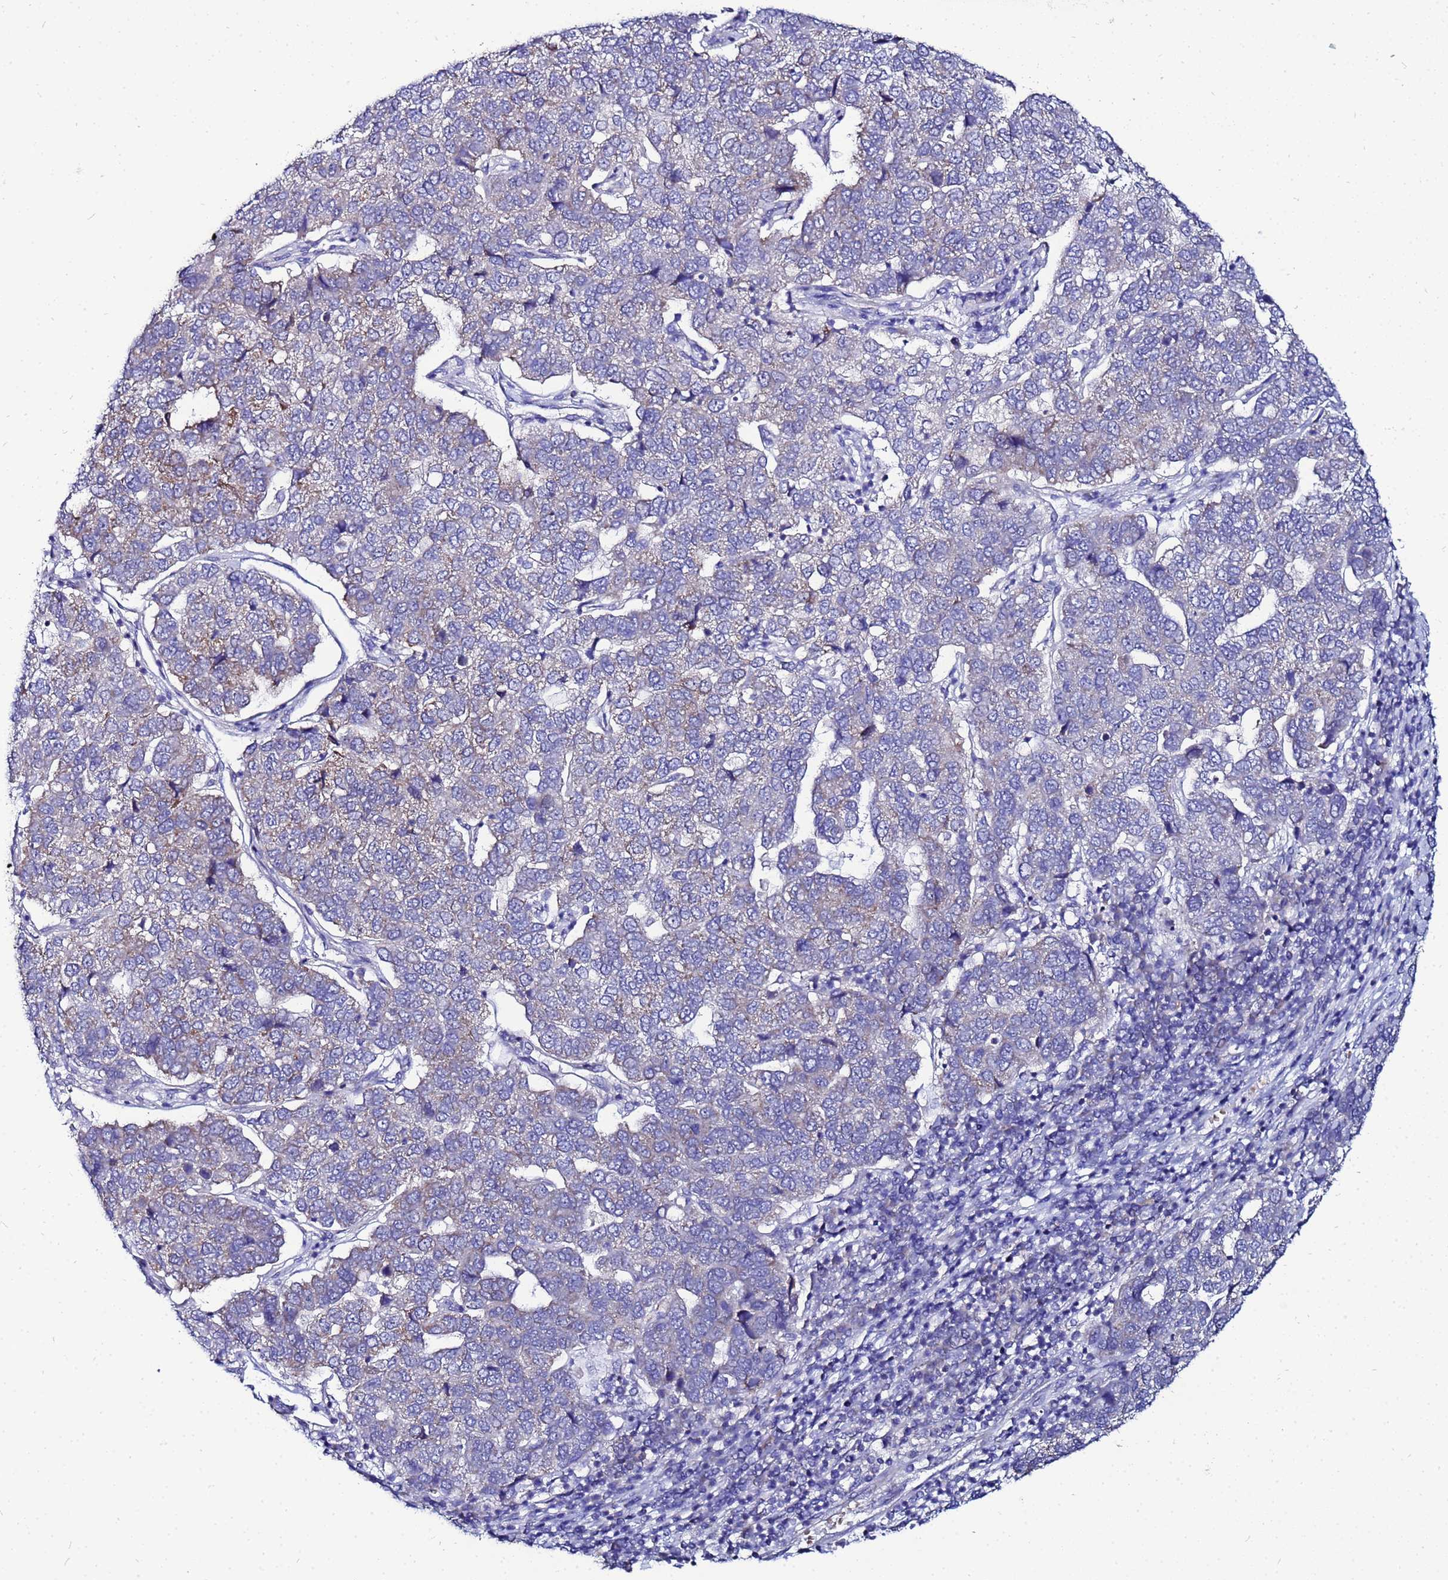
{"staining": {"intensity": "weak", "quantity": "<25%", "location": "cytoplasmic/membranous"}, "tissue": "pancreatic cancer", "cell_type": "Tumor cells", "image_type": "cancer", "snomed": [{"axis": "morphology", "description": "Adenocarcinoma, NOS"}, {"axis": "topography", "description": "Pancreas"}], "caption": "There is no significant staining in tumor cells of pancreatic adenocarcinoma. (Brightfield microscopy of DAB immunohistochemistry (IHC) at high magnification).", "gene": "FAHD2A", "patient": {"sex": "female", "age": 61}}